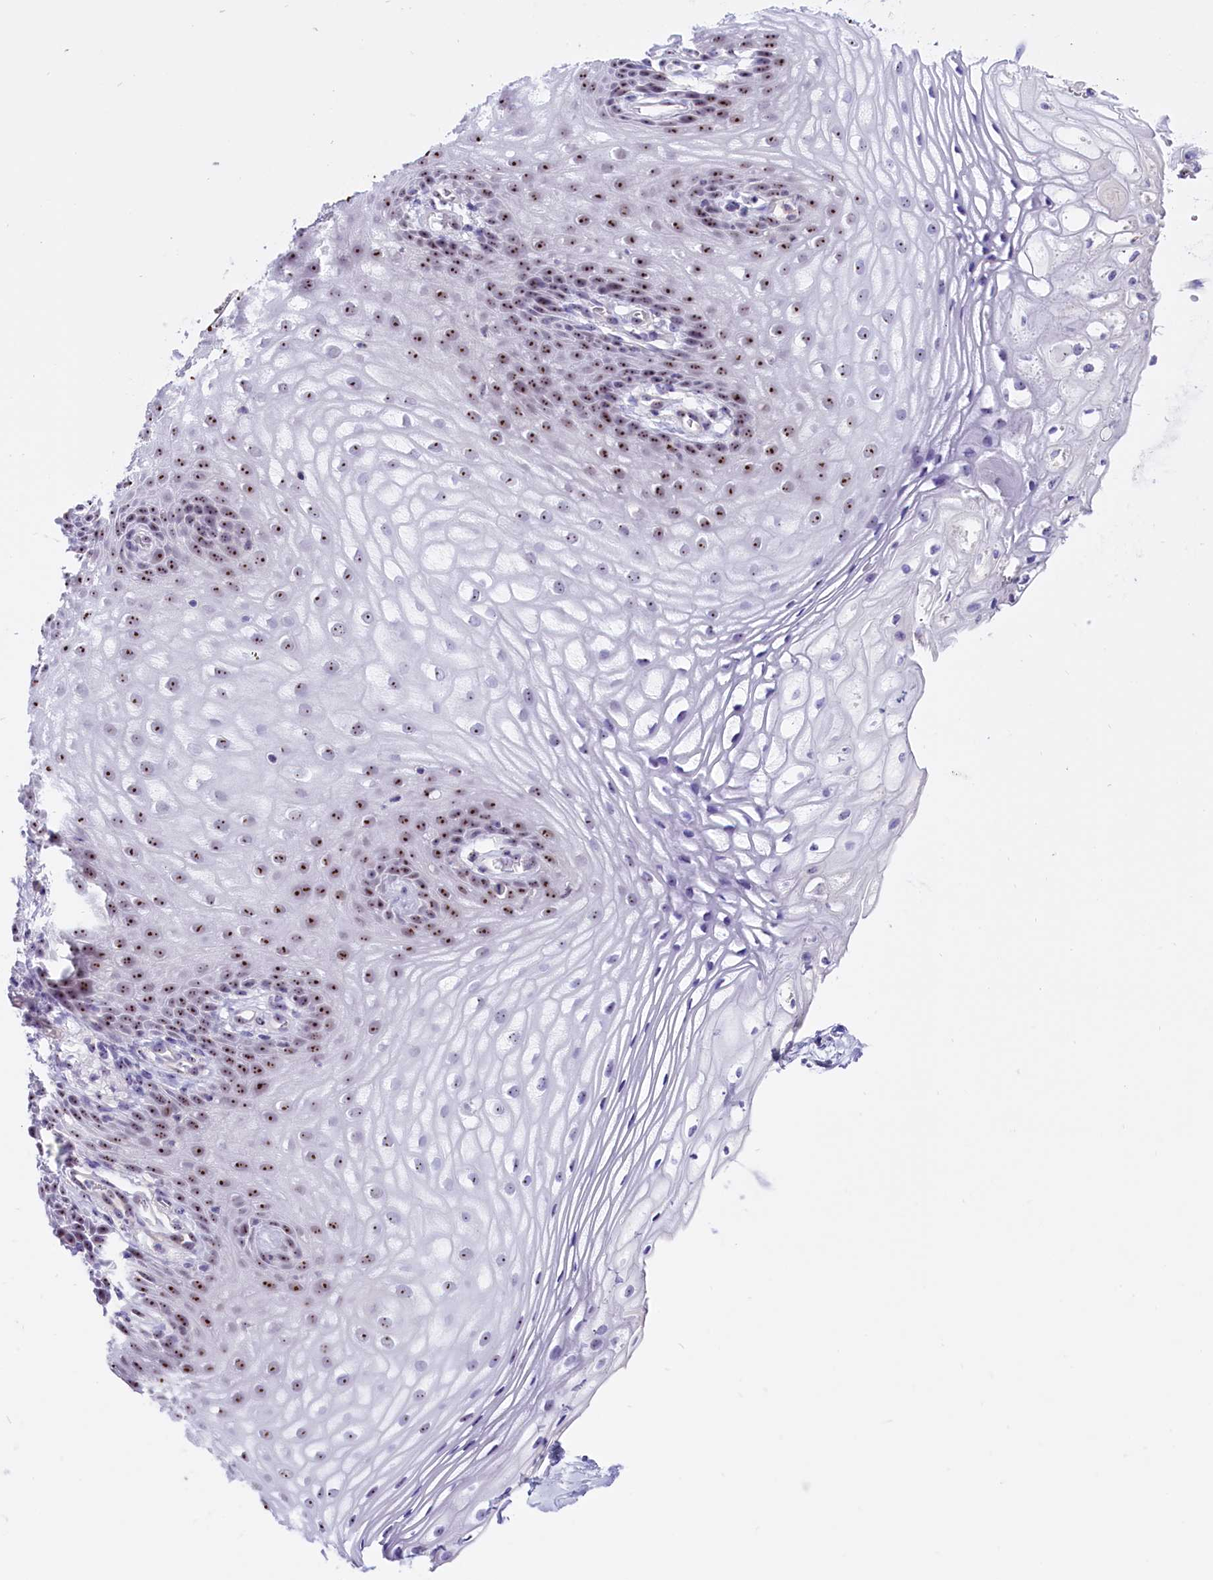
{"staining": {"intensity": "moderate", "quantity": ">75%", "location": "nuclear"}, "tissue": "vagina", "cell_type": "Squamous epithelial cells", "image_type": "normal", "snomed": [{"axis": "morphology", "description": "Normal tissue, NOS"}, {"axis": "topography", "description": "Vagina"}], "caption": "Immunohistochemical staining of normal human vagina exhibits >75% levels of moderate nuclear protein positivity in about >75% of squamous epithelial cells. (DAB = brown stain, brightfield microscopy at high magnification).", "gene": "TBL3", "patient": {"sex": "female", "age": 60}}